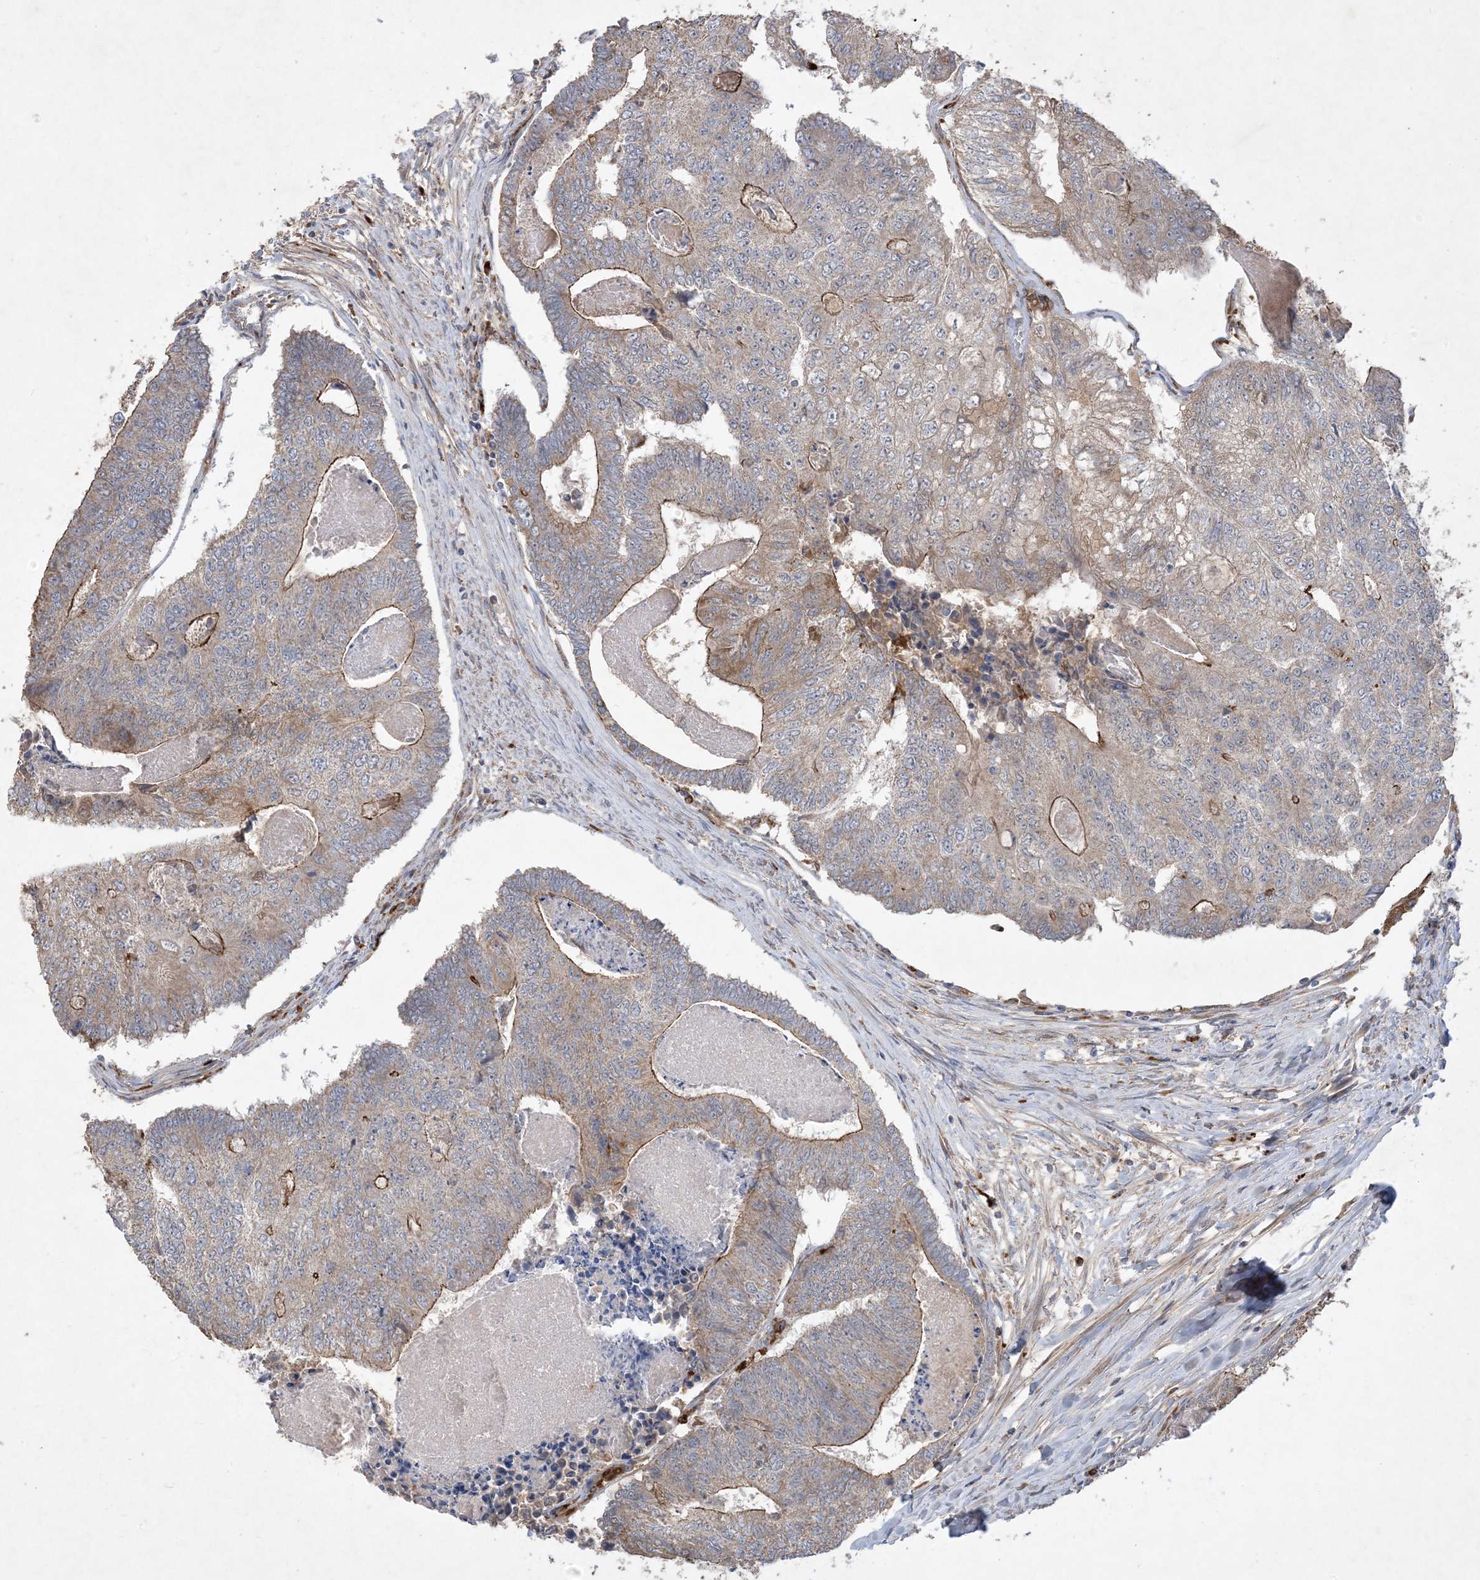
{"staining": {"intensity": "moderate", "quantity": "25%-75%", "location": "cytoplasmic/membranous"}, "tissue": "colorectal cancer", "cell_type": "Tumor cells", "image_type": "cancer", "snomed": [{"axis": "morphology", "description": "Adenocarcinoma, NOS"}, {"axis": "topography", "description": "Colon"}], "caption": "A high-resolution image shows immunohistochemistry staining of adenocarcinoma (colorectal), which demonstrates moderate cytoplasmic/membranous expression in about 25%-75% of tumor cells. Immunohistochemistry stains the protein of interest in brown and the nuclei are stained blue.", "gene": "MASP2", "patient": {"sex": "female", "age": 67}}